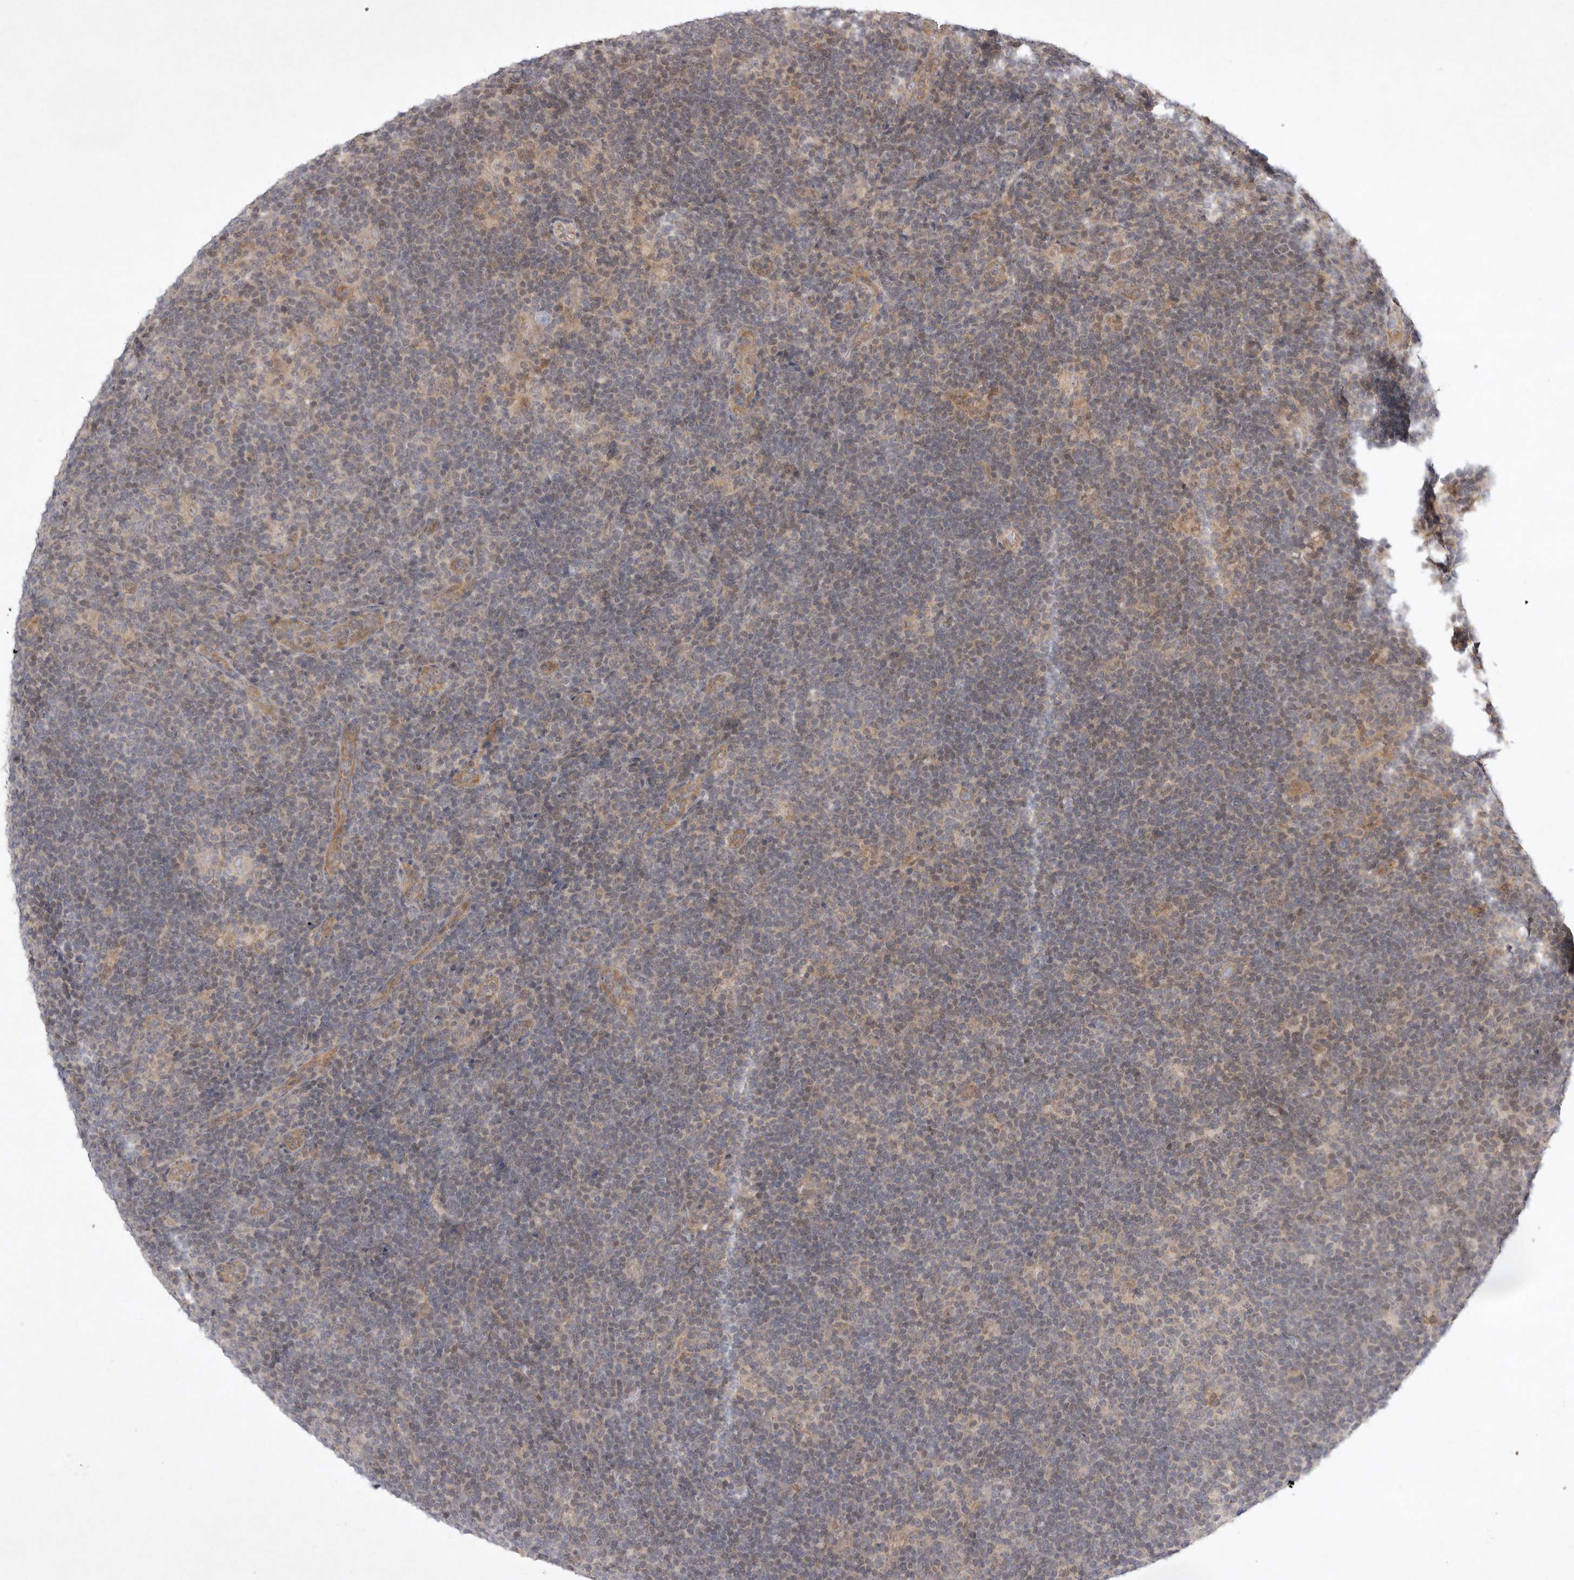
{"staining": {"intensity": "negative", "quantity": "none", "location": "none"}, "tissue": "lymphoma", "cell_type": "Tumor cells", "image_type": "cancer", "snomed": [{"axis": "morphology", "description": "Hodgkin's disease, NOS"}, {"axis": "topography", "description": "Lymph node"}], "caption": "High power microscopy photomicrograph of an immunohistochemistry photomicrograph of lymphoma, revealing no significant staining in tumor cells. Brightfield microscopy of IHC stained with DAB (3,3'-diaminobenzidine) (brown) and hematoxylin (blue), captured at high magnification.", "gene": "EIF2AK1", "patient": {"sex": "female", "age": 57}}